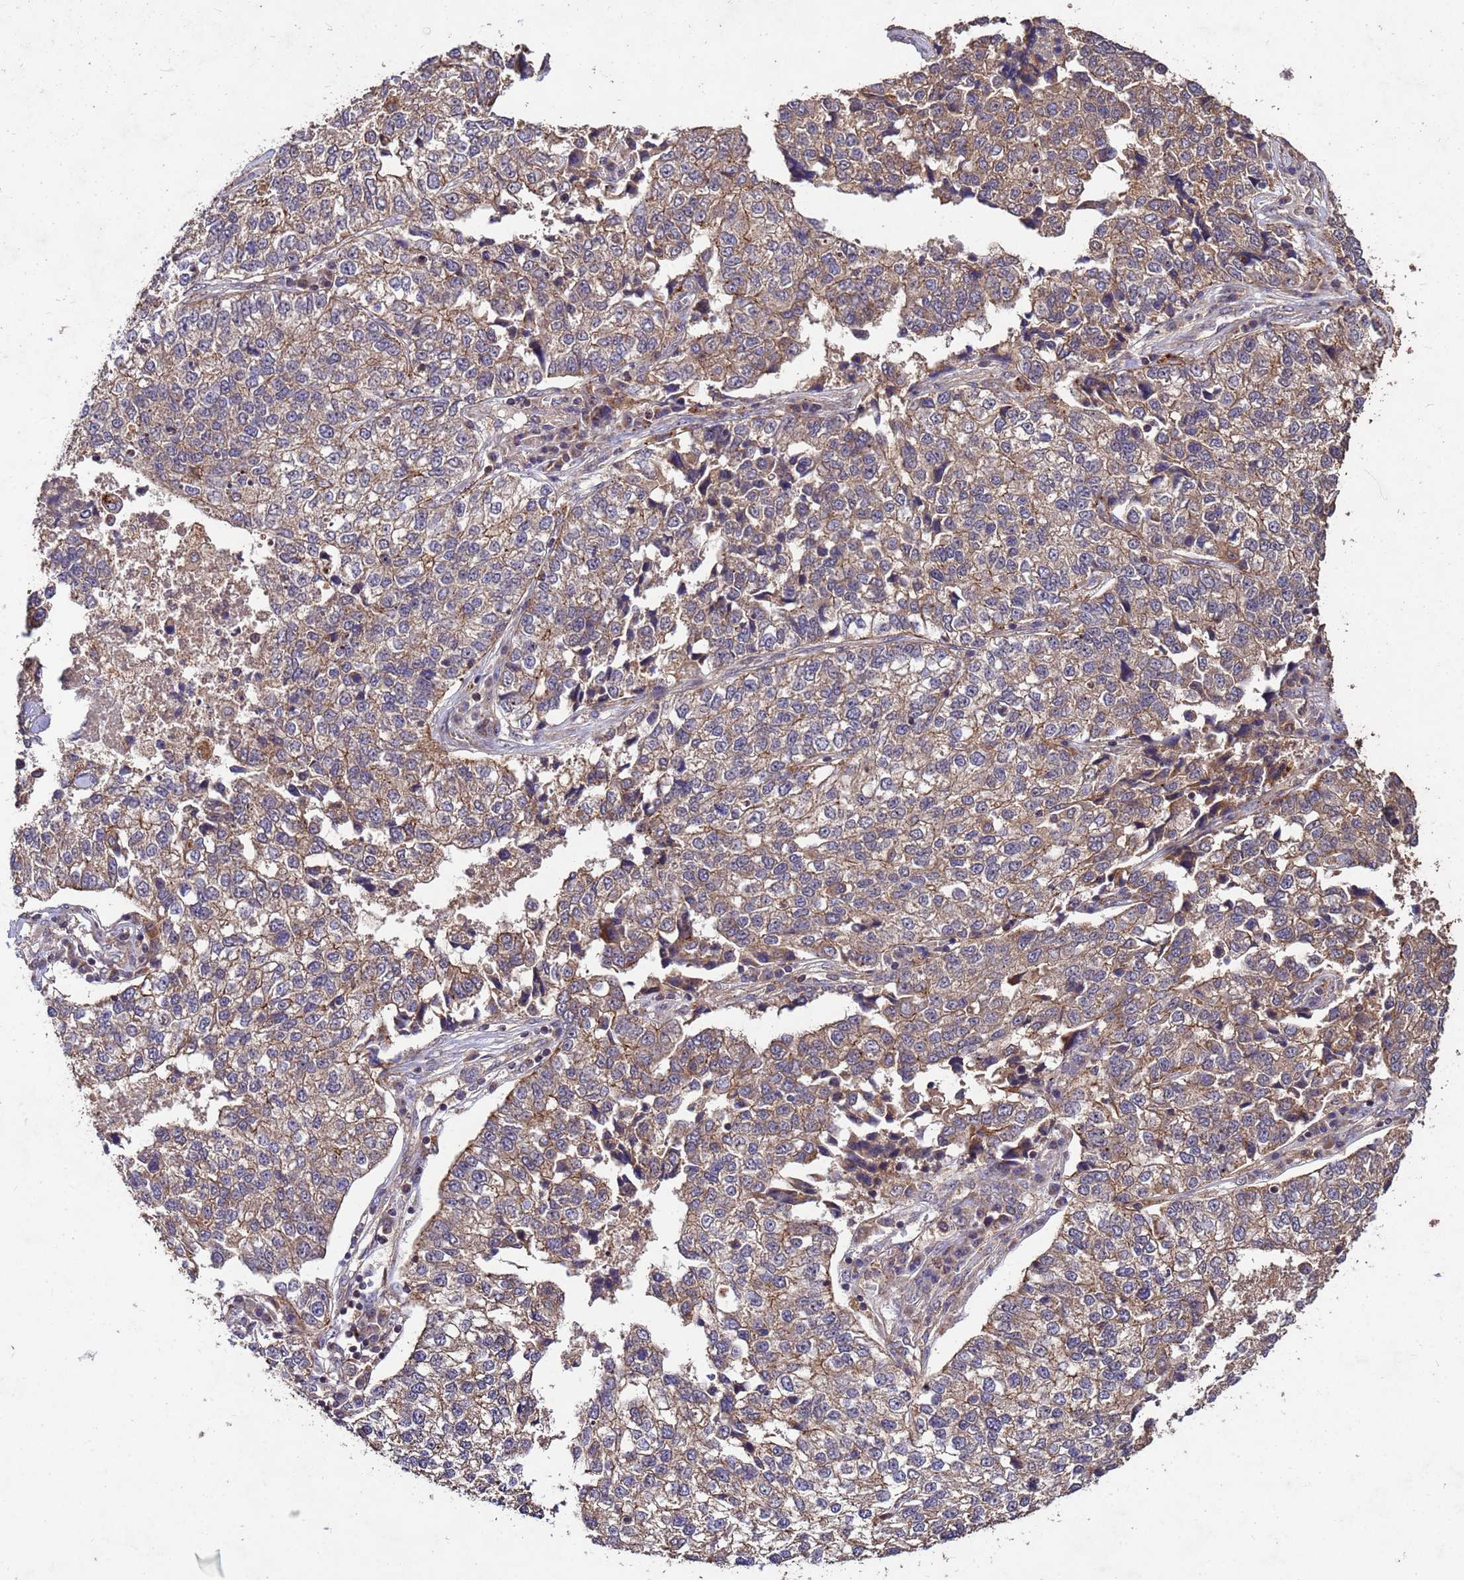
{"staining": {"intensity": "moderate", "quantity": ">75%", "location": "cytoplasmic/membranous"}, "tissue": "lung cancer", "cell_type": "Tumor cells", "image_type": "cancer", "snomed": [{"axis": "morphology", "description": "Adenocarcinoma, NOS"}, {"axis": "topography", "description": "Lung"}], "caption": "Adenocarcinoma (lung) tissue shows moderate cytoplasmic/membranous staining in about >75% of tumor cells, visualized by immunohistochemistry.", "gene": "TOR4A", "patient": {"sex": "male", "age": 49}}